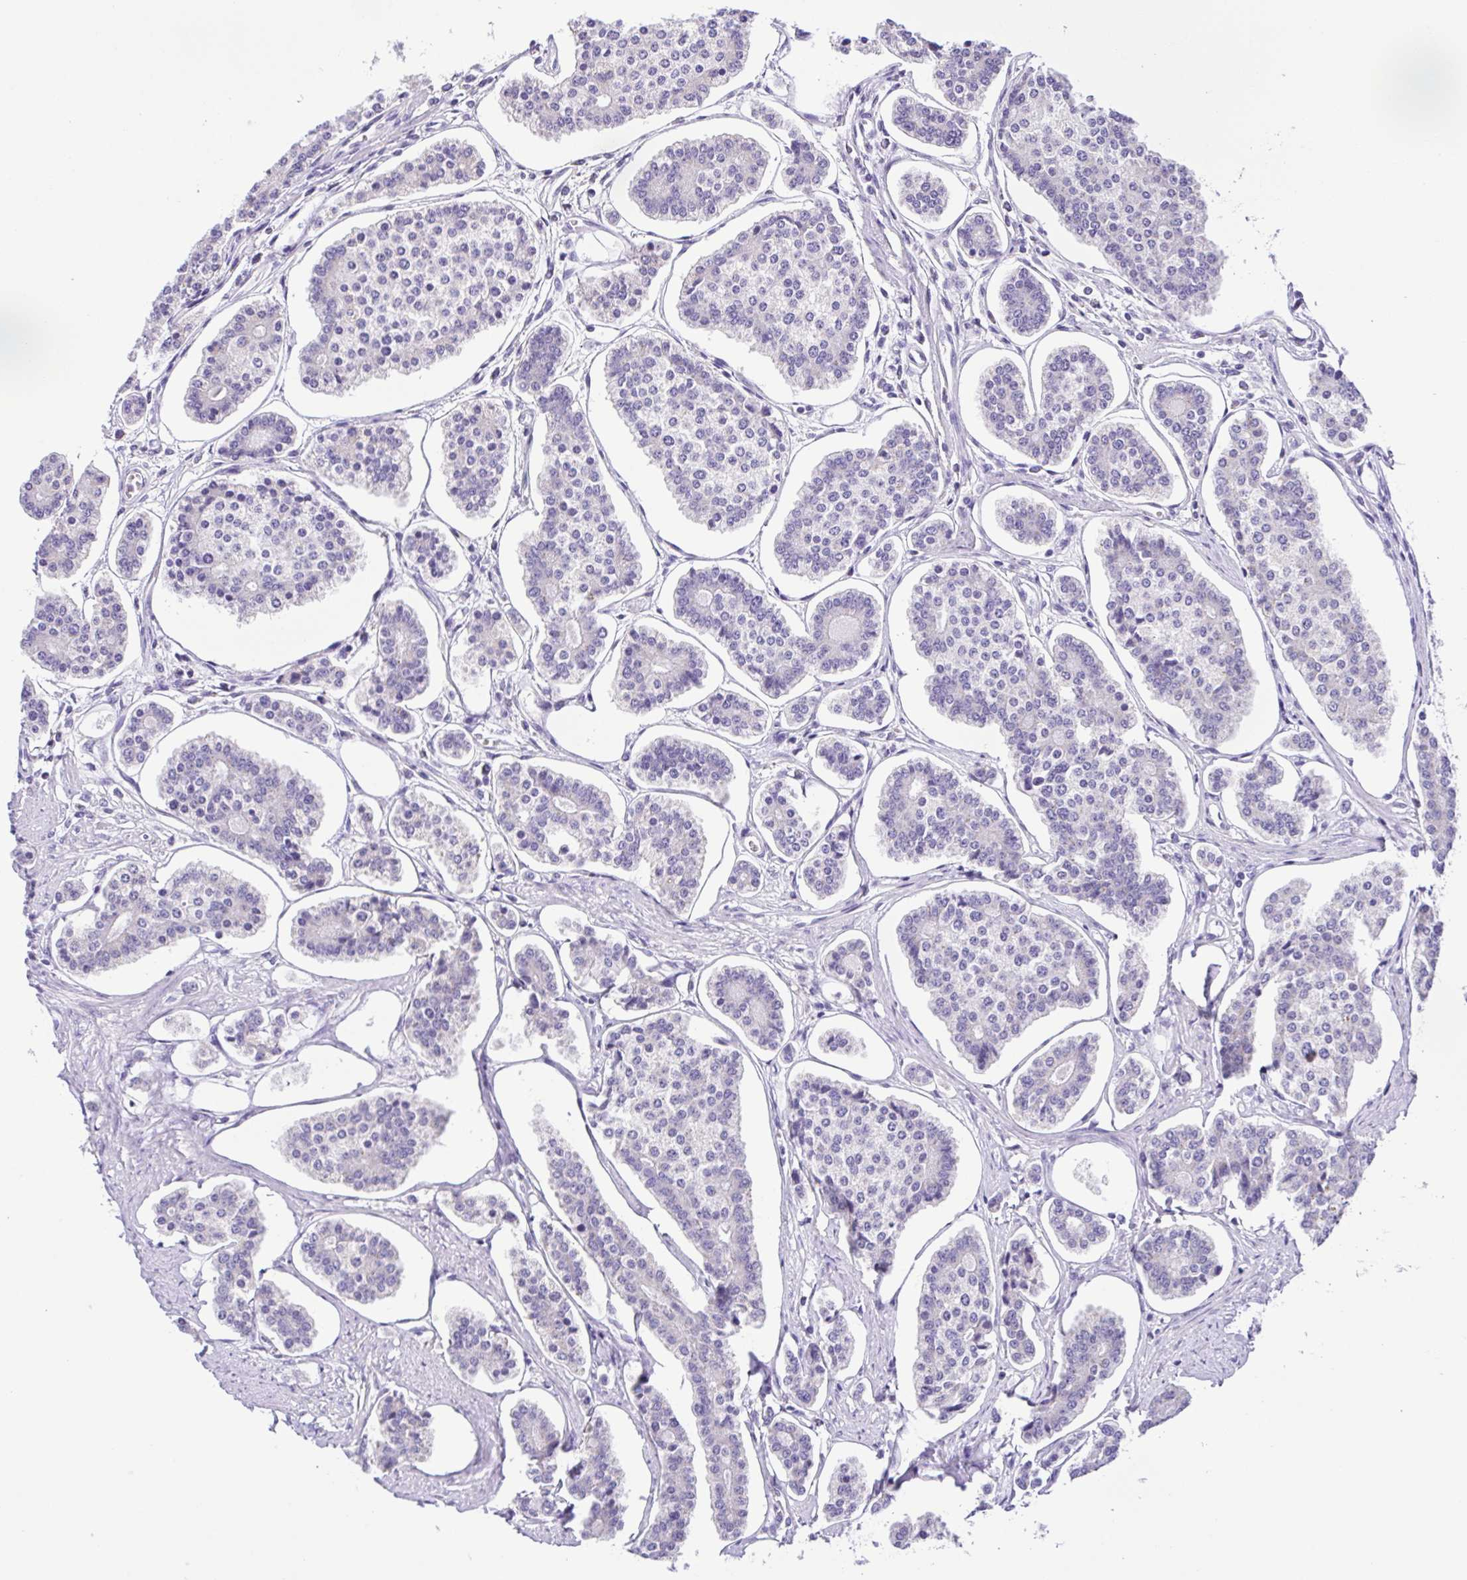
{"staining": {"intensity": "negative", "quantity": "none", "location": "none"}, "tissue": "carcinoid", "cell_type": "Tumor cells", "image_type": "cancer", "snomed": [{"axis": "morphology", "description": "Carcinoid, malignant, NOS"}, {"axis": "topography", "description": "Small intestine"}], "caption": "DAB immunohistochemical staining of malignant carcinoid shows no significant staining in tumor cells.", "gene": "CD72", "patient": {"sex": "female", "age": 65}}